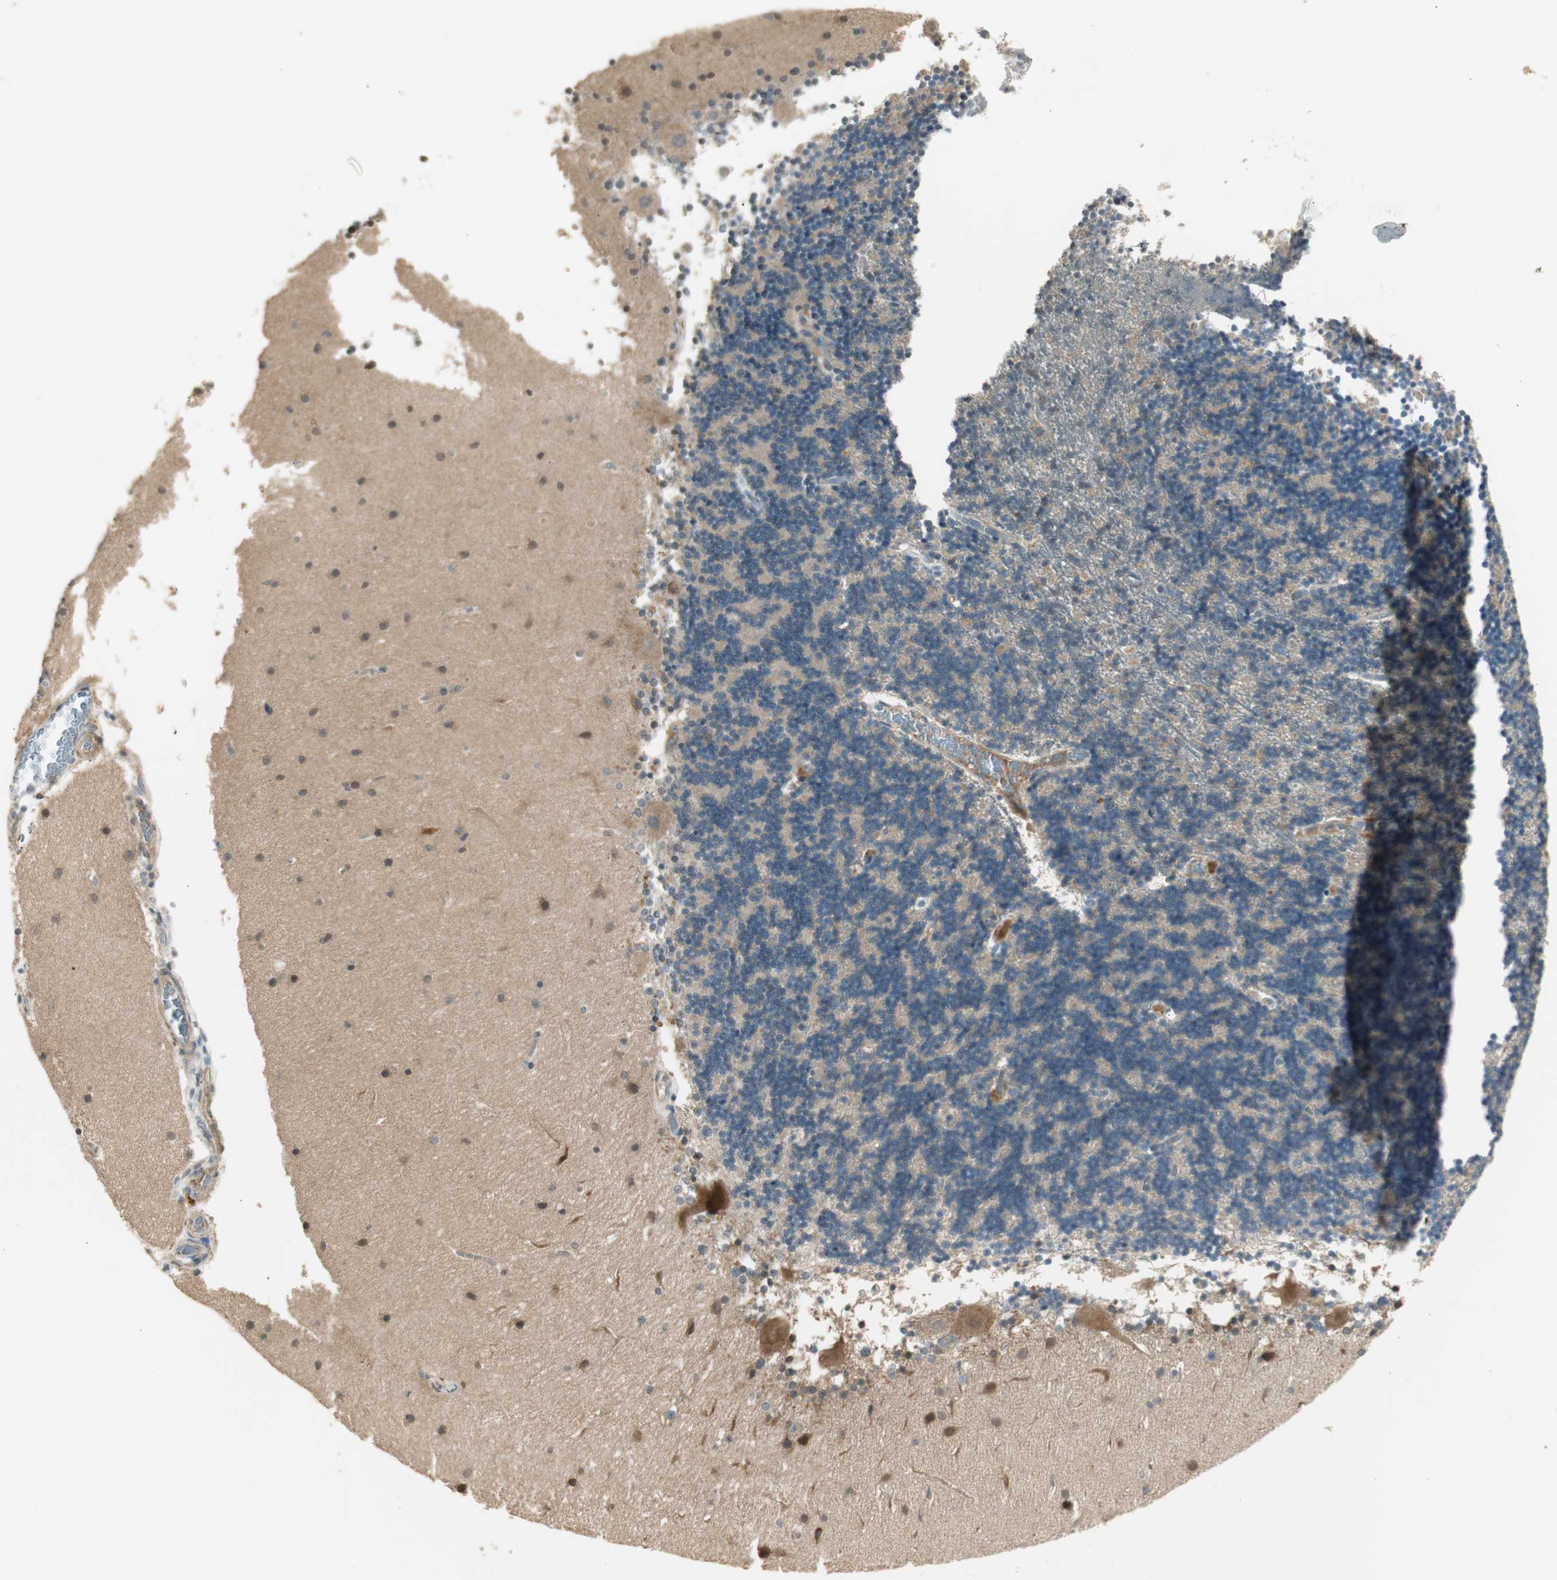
{"staining": {"intensity": "negative", "quantity": "none", "location": "none"}, "tissue": "cerebellum", "cell_type": "Cells in granular layer", "image_type": "normal", "snomed": [{"axis": "morphology", "description": "Normal tissue, NOS"}, {"axis": "topography", "description": "Cerebellum"}], "caption": "IHC photomicrograph of benign human cerebellum stained for a protein (brown), which exhibits no expression in cells in granular layer. Brightfield microscopy of immunohistochemistry (IHC) stained with DAB (3,3'-diaminobenzidine) (brown) and hematoxylin (blue), captured at high magnification.", "gene": "PFDN5", "patient": {"sex": "female", "age": 54}}